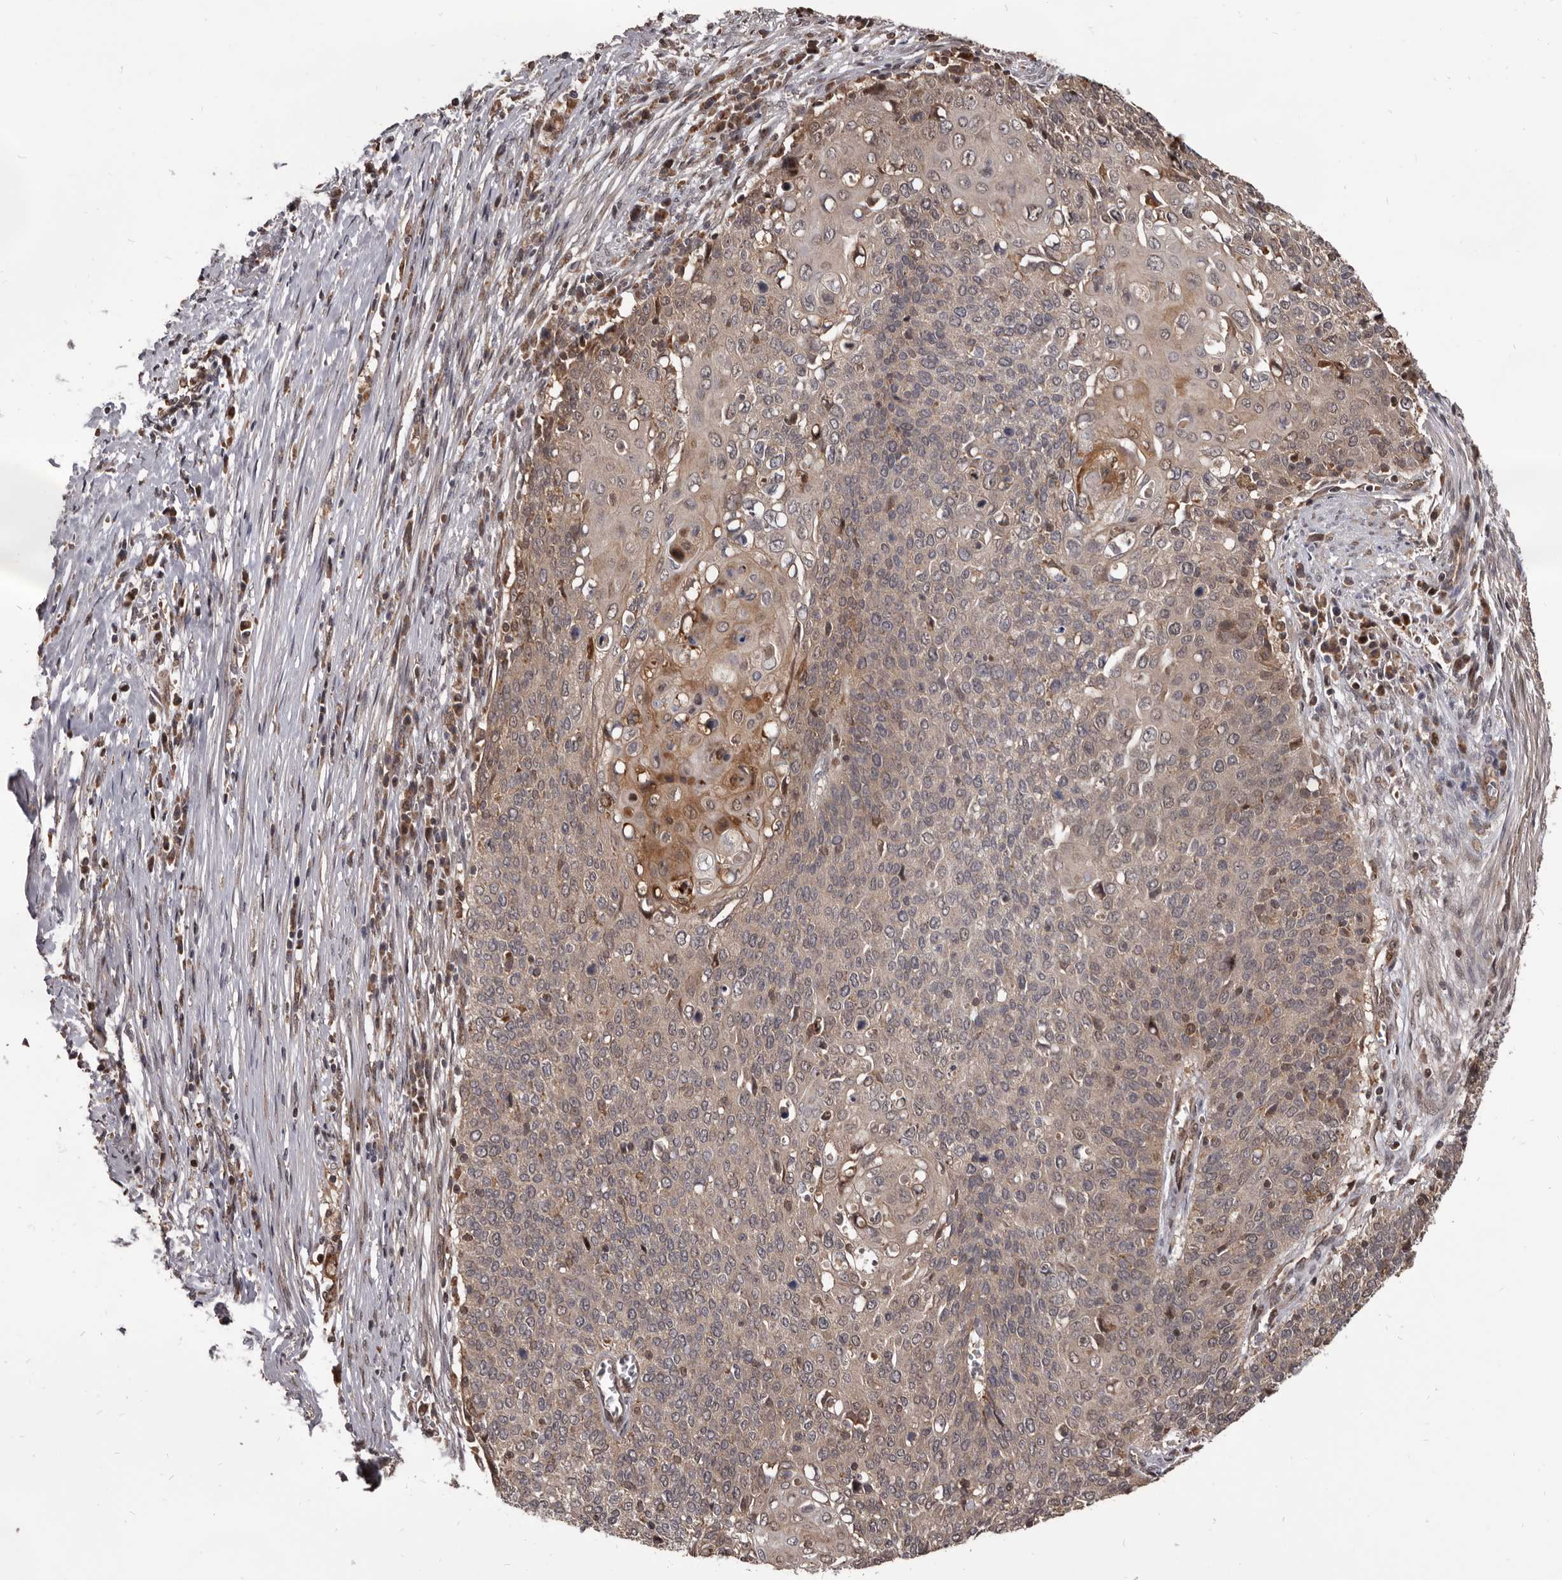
{"staining": {"intensity": "weak", "quantity": ">75%", "location": "cytoplasmic/membranous"}, "tissue": "cervical cancer", "cell_type": "Tumor cells", "image_type": "cancer", "snomed": [{"axis": "morphology", "description": "Squamous cell carcinoma, NOS"}, {"axis": "topography", "description": "Cervix"}], "caption": "Immunohistochemical staining of human cervical squamous cell carcinoma reveals low levels of weak cytoplasmic/membranous expression in about >75% of tumor cells. The protein of interest is shown in brown color, while the nuclei are stained blue.", "gene": "MAP3K14", "patient": {"sex": "female", "age": 39}}